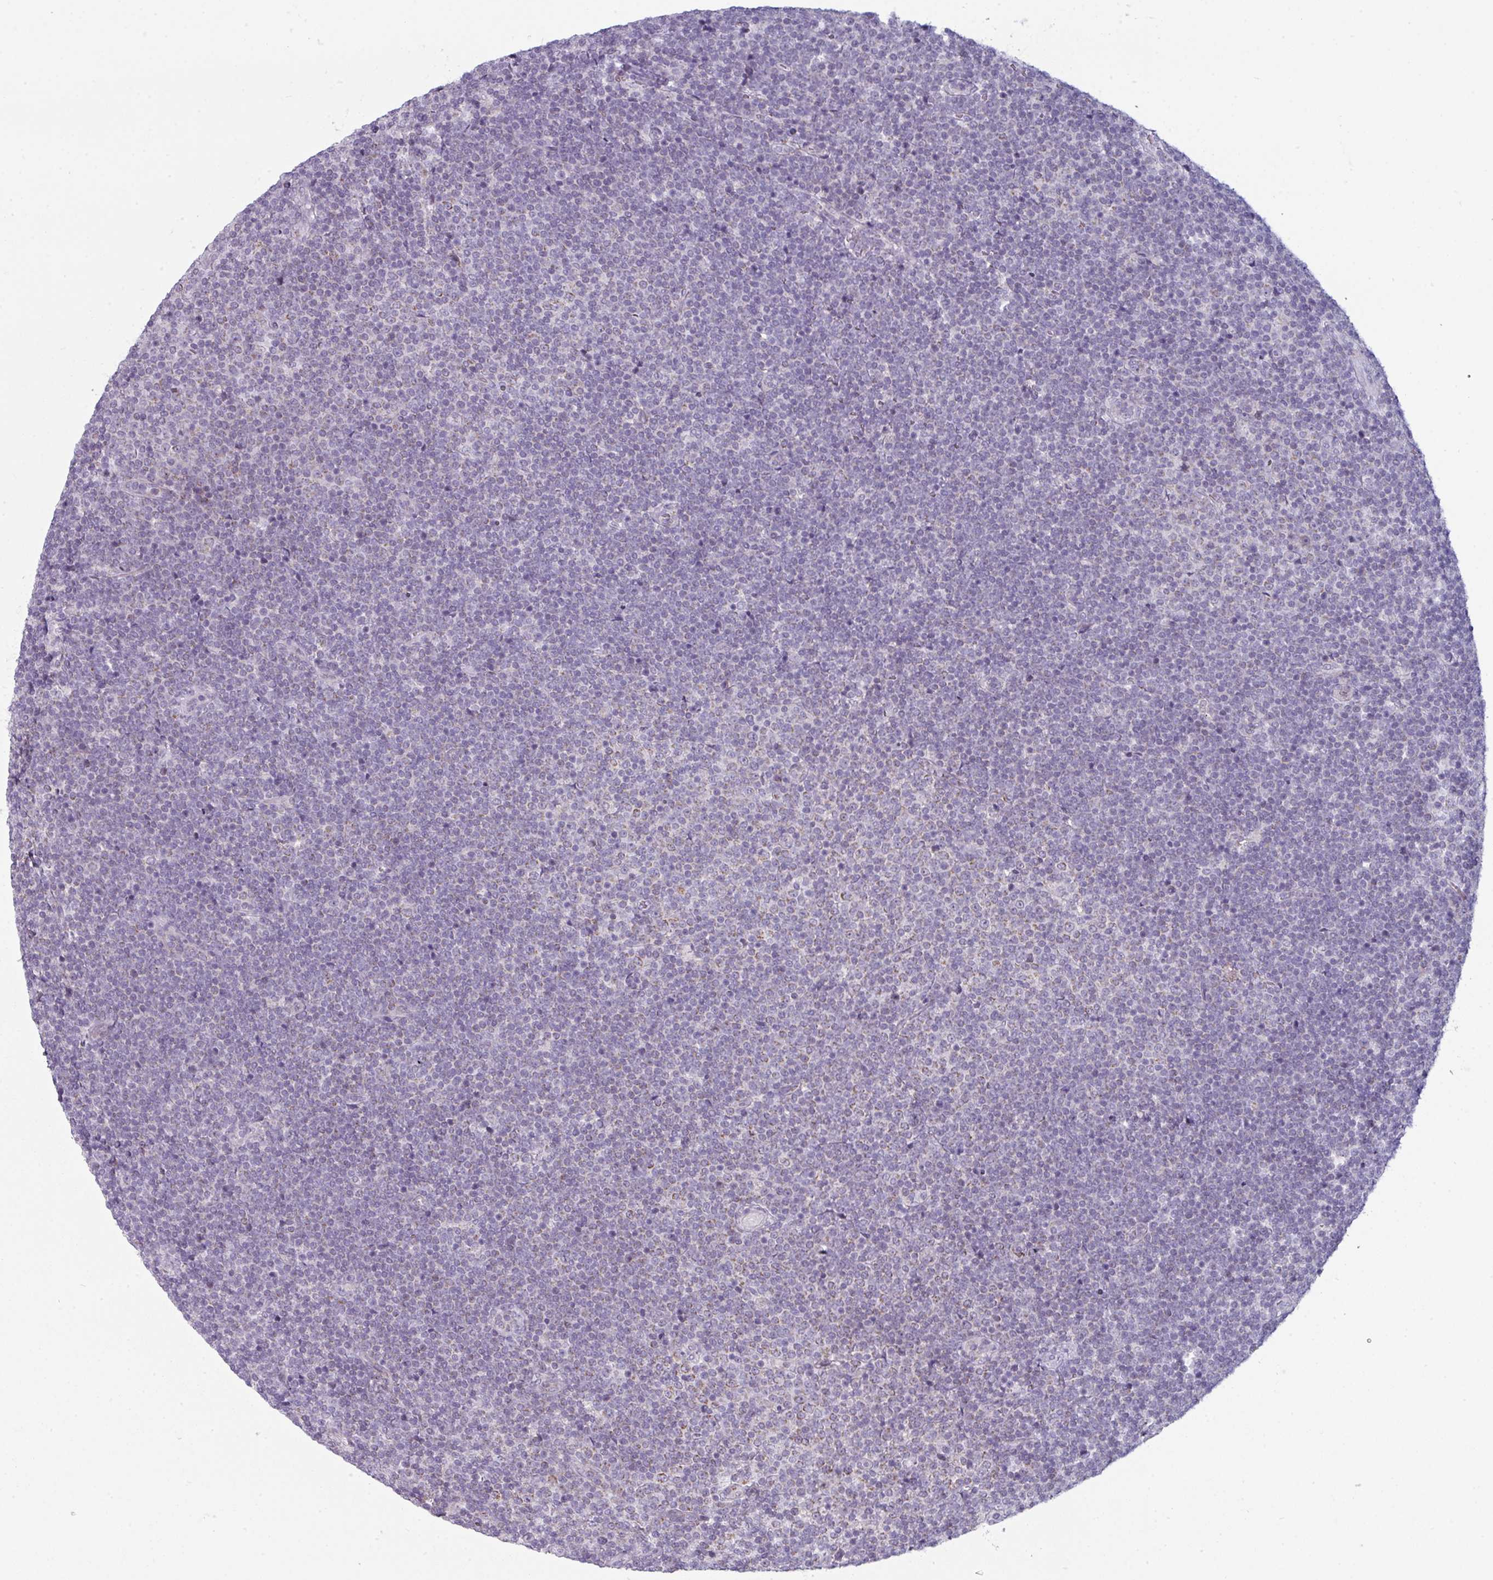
{"staining": {"intensity": "weak", "quantity": "25%-75%", "location": "cytoplasmic/membranous"}, "tissue": "lymphoma", "cell_type": "Tumor cells", "image_type": "cancer", "snomed": [{"axis": "morphology", "description": "Malignant lymphoma, non-Hodgkin's type, Low grade"}, {"axis": "topography", "description": "Lymph node"}], "caption": "The photomicrograph reveals immunohistochemical staining of malignant lymphoma, non-Hodgkin's type (low-grade). There is weak cytoplasmic/membranous expression is identified in approximately 25%-75% of tumor cells.", "gene": "ZNF615", "patient": {"sex": "male", "age": 48}}